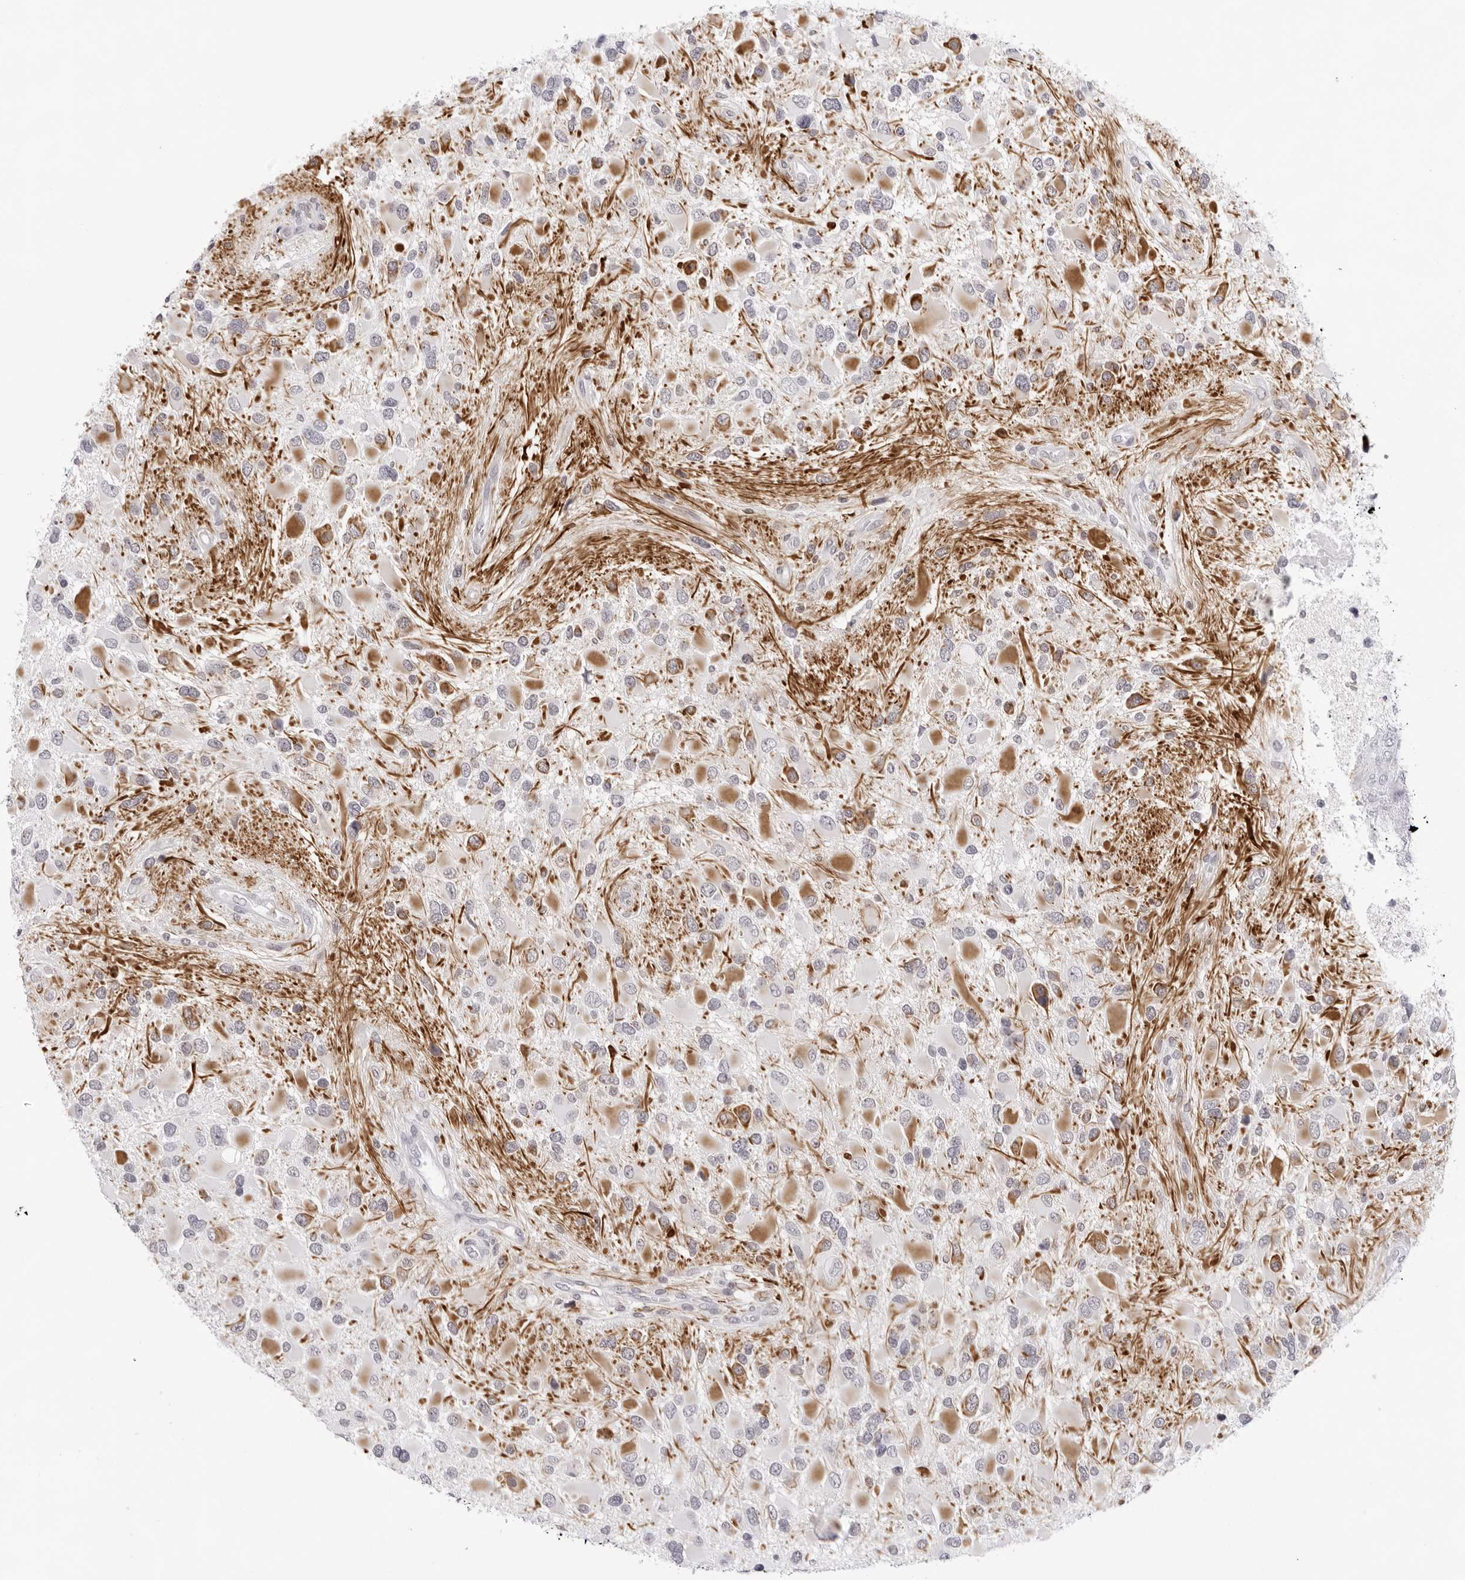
{"staining": {"intensity": "moderate", "quantity": "<25%", "location": "cytoplasmic/membranous"}, "tissue": "glioma", "cell_type": "Tumor cells", "image_type": "cancer", "snomed": [{"axis": "morphology", "description": "Glioma, malignant, High grade"}, {"axis": "topography", "description": "Brain"}], "caption": "Malignant glioma (high-grade) was stained to show a protein in brown. There is low levels of moderate cytoplasmic/membranous expression in about <25% of tumor cells.", "gene": "SPTA1", "patient": {"sex": "male", "age": 53}}